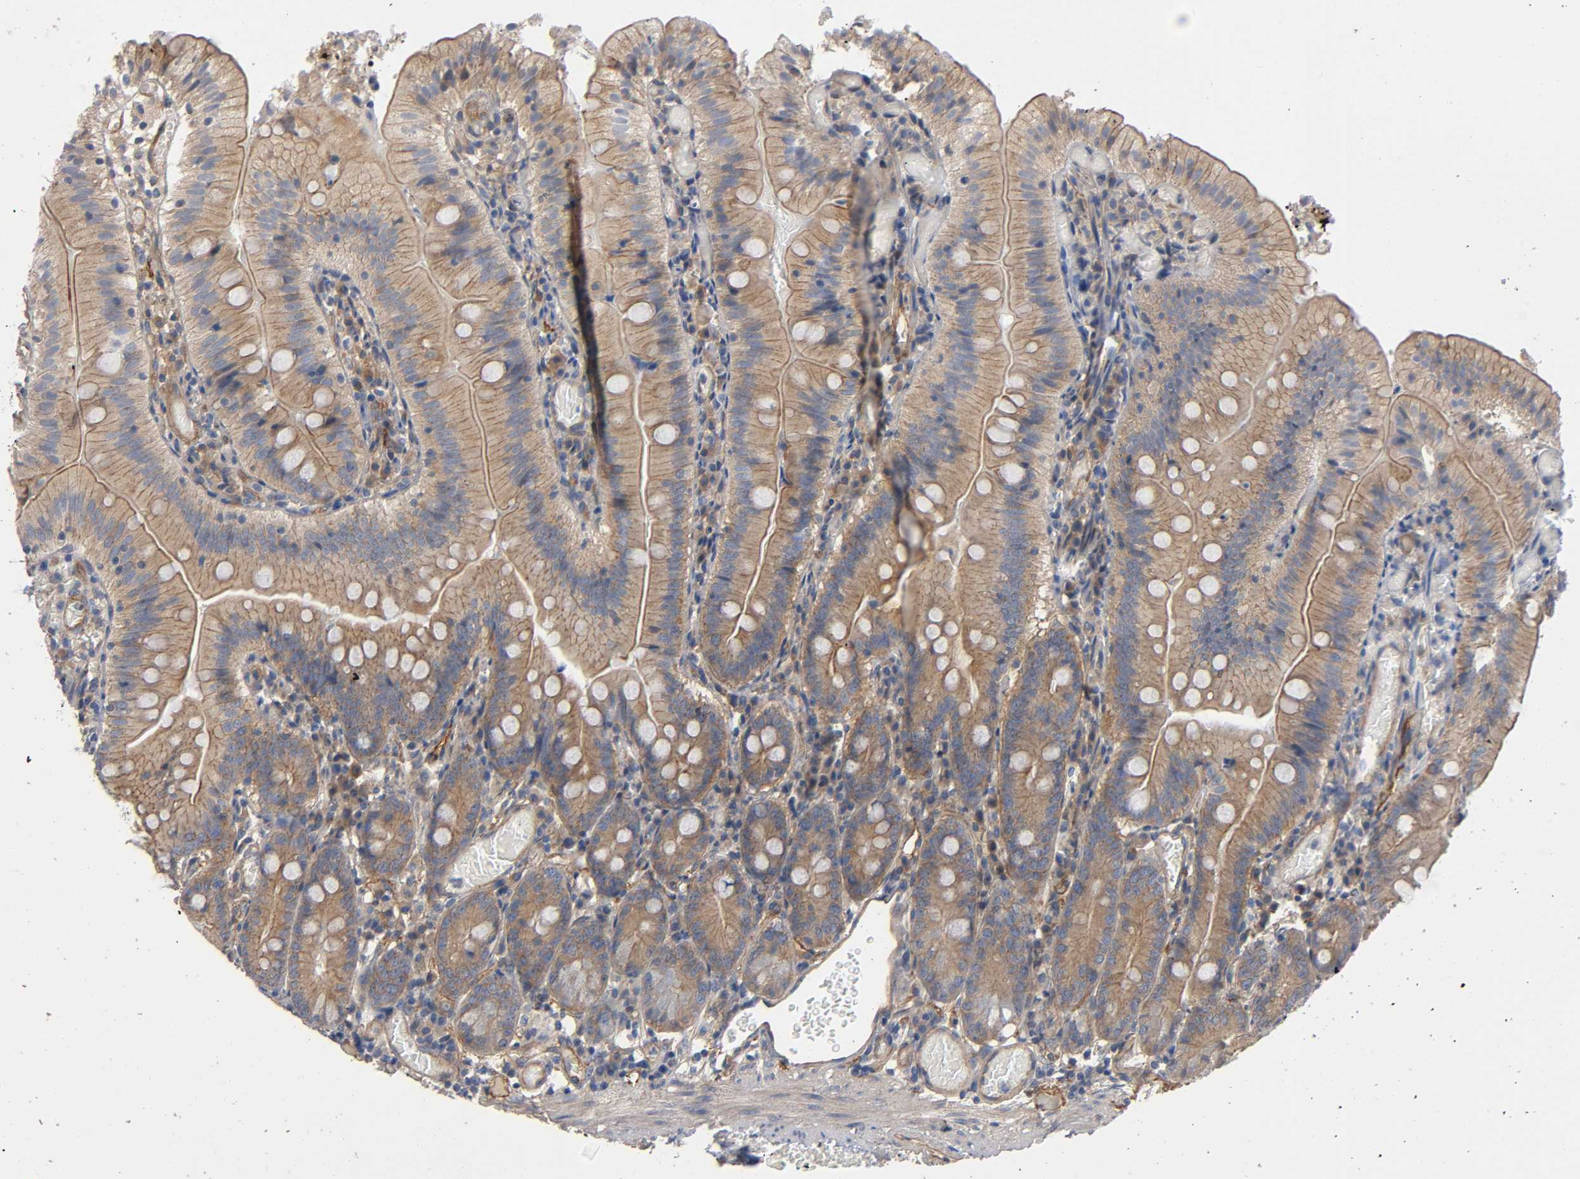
{"staining": {"intensity": "moderate", "quantity": ">75%", "location": "cytoplasmic/membranous"}, "tissue": "small intestine", "cell_type": "Glandular cells", "image_type": "normal", "snomed": [{"axis": "morphology", "description": "Normal tissue, NOS"}, {"axis": "topography", "description": "Small intestine"}], "caption": "Protein analysis of benign small intestine reveals moderate cytoplasmic/membranous expression in about >75% of glandular cells.", "gene": "MARS1", "patient": {"sex": "male", "age": 71}}